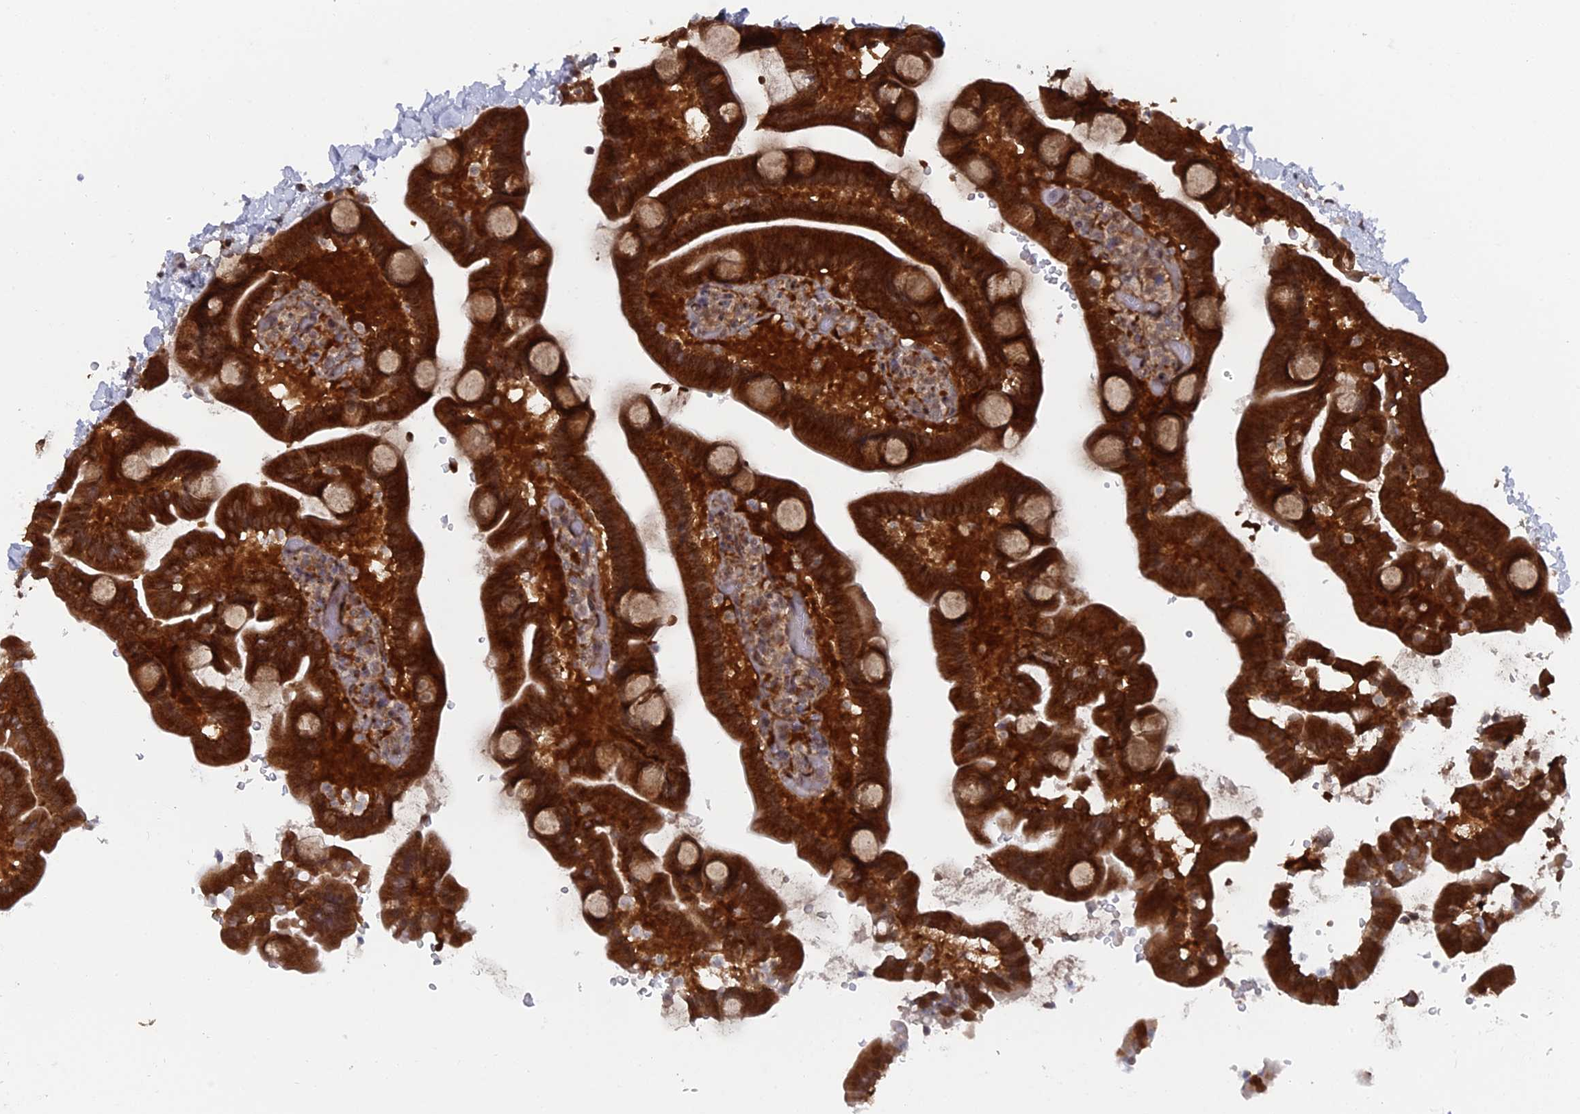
{"staining": {"intensity": "strong", "quantity": ">75%", "location": "cytoplasmic/membranous"}, "tissue": "duodenum", "cell_type": "Glandular cells", "image_type": "normal", "snomed": [{"axis": "morphology", "description": "Normal tissue, NOS"}, {"axis": "topography", "description": "Duodenum"}], "caption": "Immunohistochemical staining of normal human duodenum shows high levels of strong cytoplasmic/membranous staining in approximately >75% of glandular cells.", "gene": "FHIP2A", "patient": {"sex": "male", "age": 55}}